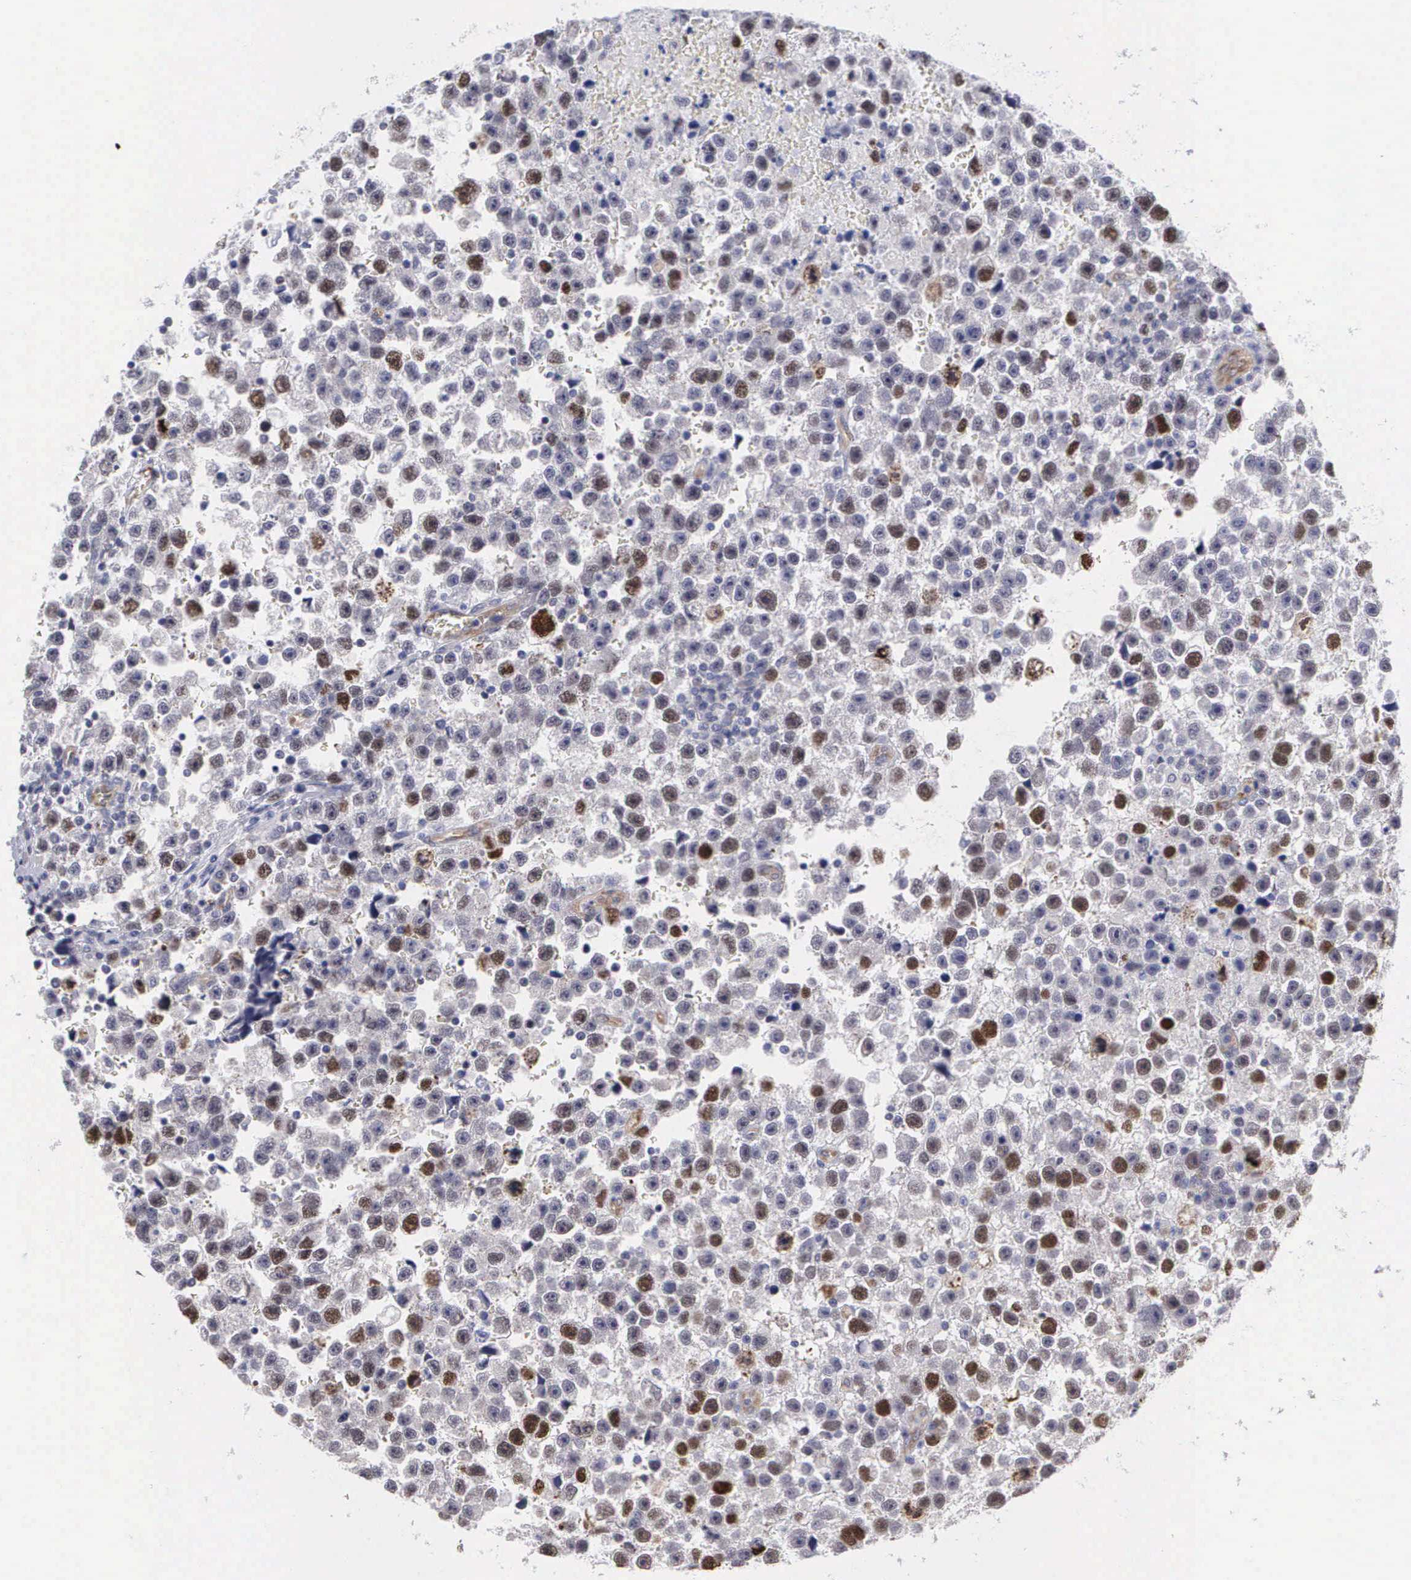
{"staining": {"intensity": "moderate", "quantity": "<25%", "location": "nuclear"}, "tissue": "testis cancer", "cell_type": "Tumor cells", "image_type": "cancer", "snomed": [{"axis": "morphology", "description": "Seminoma, NOS"}, {"axis": "topography", "description": "Testis"}], "caption": "Brown immunohistochemical staining in human testis cancer exhibits moderate nuclear staining in approximately <25% of tumor cells. The protein of interest is stained brown, and the nuclei are stained in blue (DAB IHC with brightfield microscopy, high magnification).", "gene": "MAST4", "patient": {"sex": "male", "age": 33}}